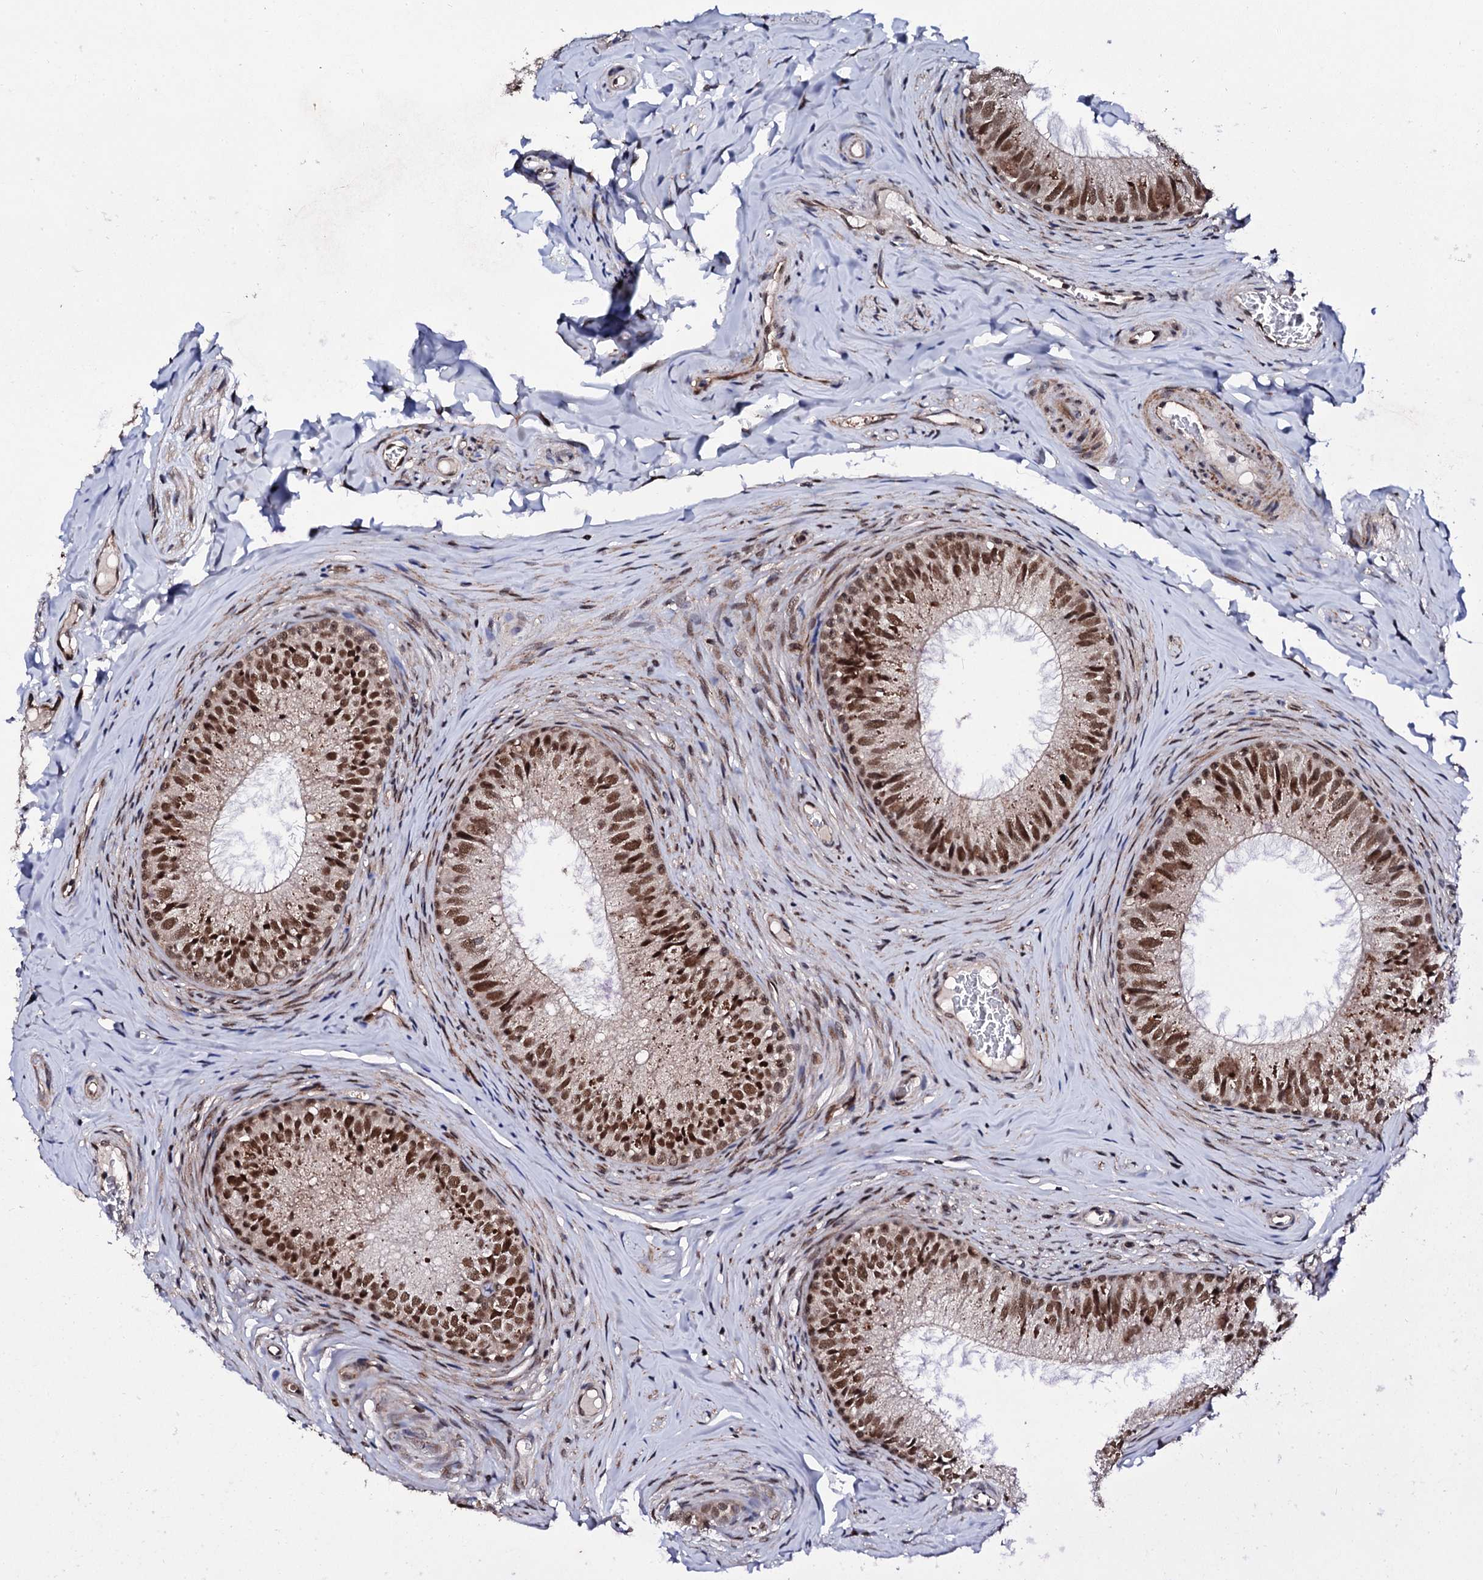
{"staining": {"intensity": "strong", "quantity": ">75%", "location": "nuclear"}, "tissue": "epididymis", "cell_type": "Glandular cells", "image_type": "normal", "snomed": [{"axis": "morphology", "description": "Normal tissue, NOS"}, {"axis": "topography", "description": "Epididymis"}], "caption": "A high-resolution histopathology image shows immunohistochemistry (IHC) staining of benign epididymis, which shows strong nuclear staining in approximately >75% of glandular cells.", "gene": "CSTF3", "patient": {"sex": "male", "age": 34}}